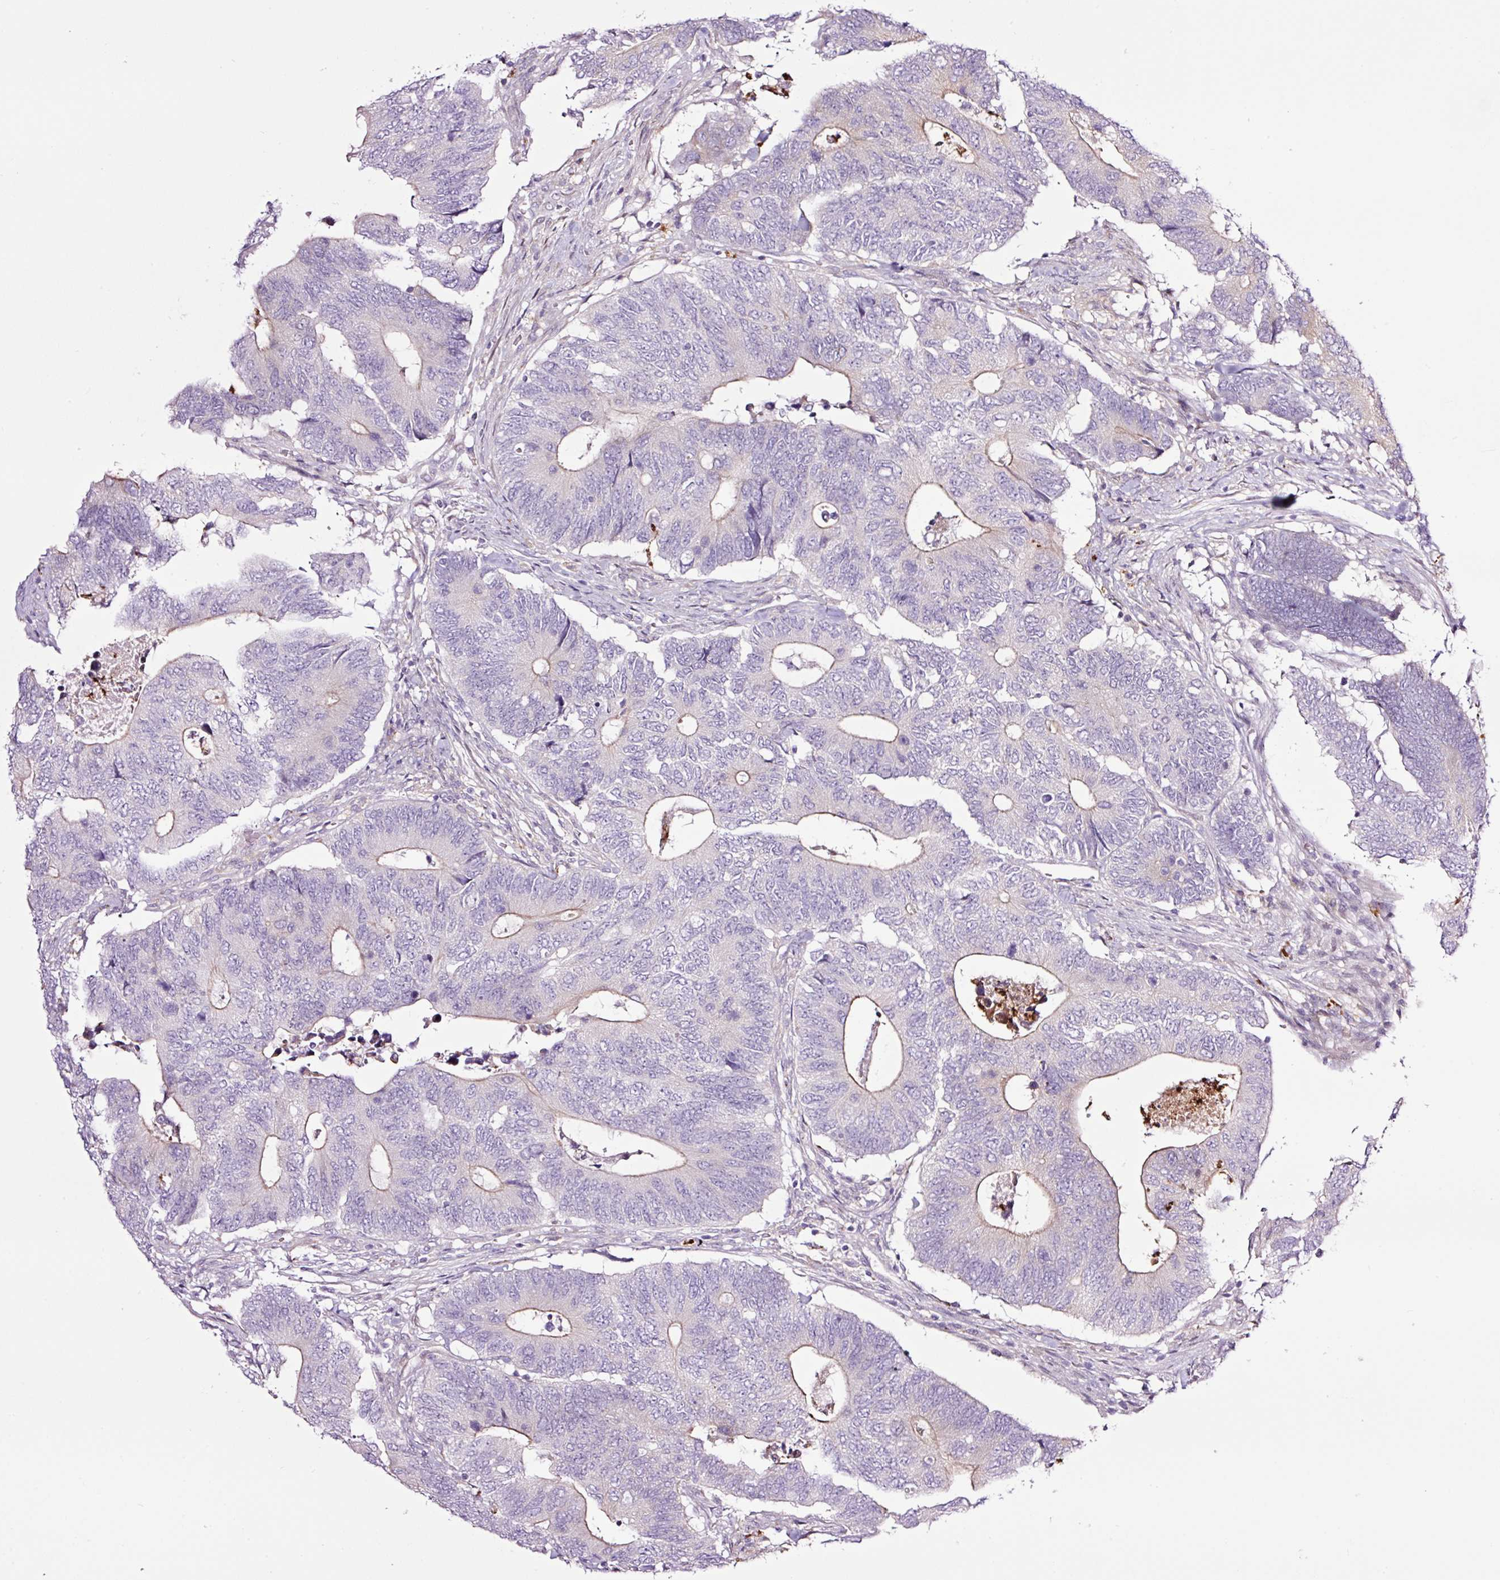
{"staining": {"intensity": "weak", "quantity": "<25%", "location": "cytoplasmic/membranous"}, "tissue": "colorectal cancer", "cell_type": "Tumor cells", "image_type": "cancer", "snomed": [{"axis": "morphology", "description": "Adenocarcinoma, NOS"}, {"axis": "topography", "description": "Colon"}], "caption": "Immunohistochemistry of adenocarcinoma (colorectal) exhibits no expression in tumor cells.", "gene": "SH2D6", "patient": {"sex": "male", "age": 87}}